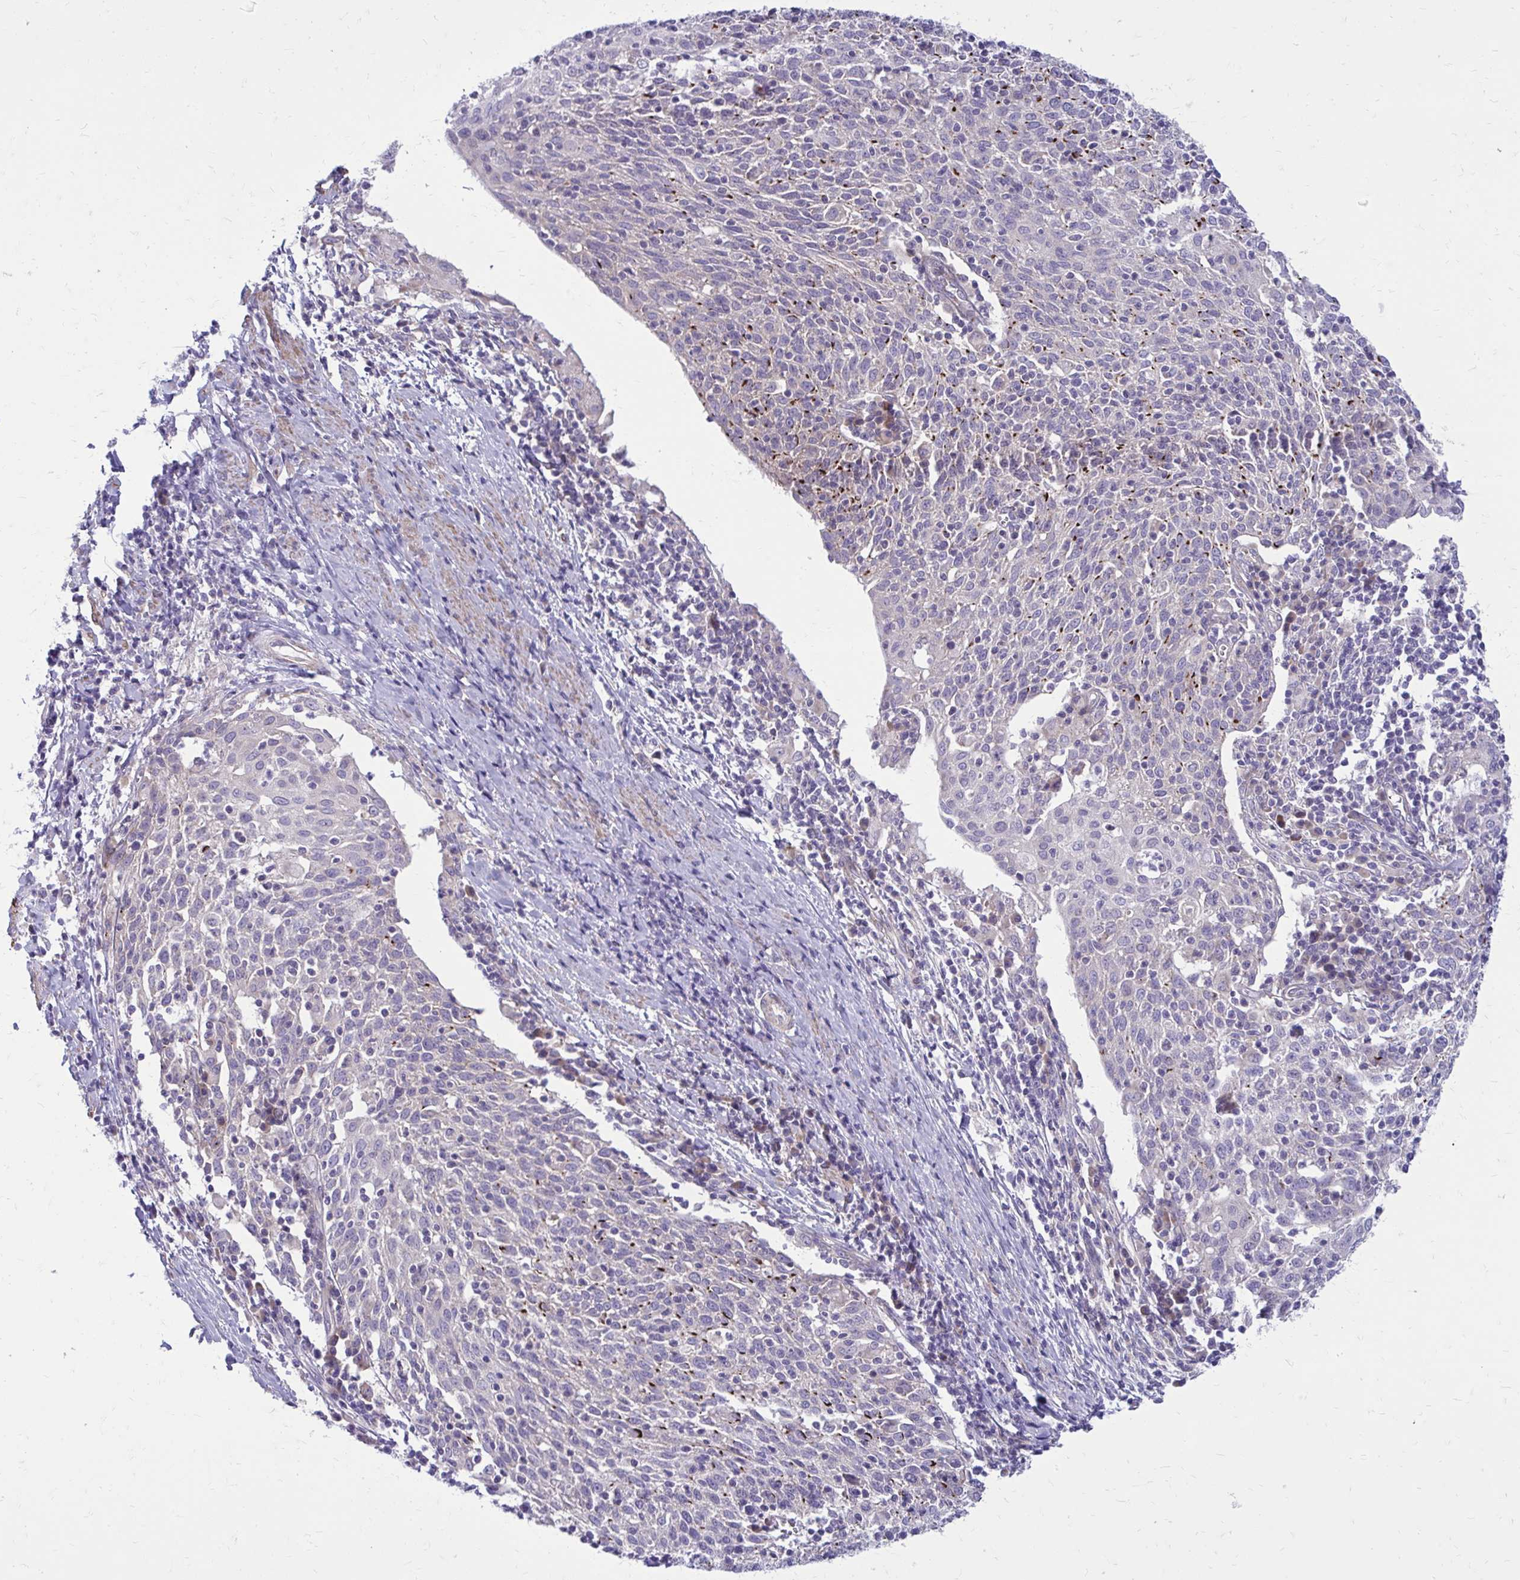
{"staining": {"intensity": "negative", "quantity": "none", "location": "none"}, "tissue": "cervical cancer", "cell_type": "Tumor cells", "image_type": "cancer", "snomed": [{"axis": "morphology", "description": "Squamous cell carcinoma, NOS"}, {"axis": "topography", "description": "Cervix"}], "caption": "Tumor cells show no significant protein positivity in cervical cancer (squamous cell carcinoma).", "gene": "GIGYF2", "patient": {"sex": "female", "age": 52}}